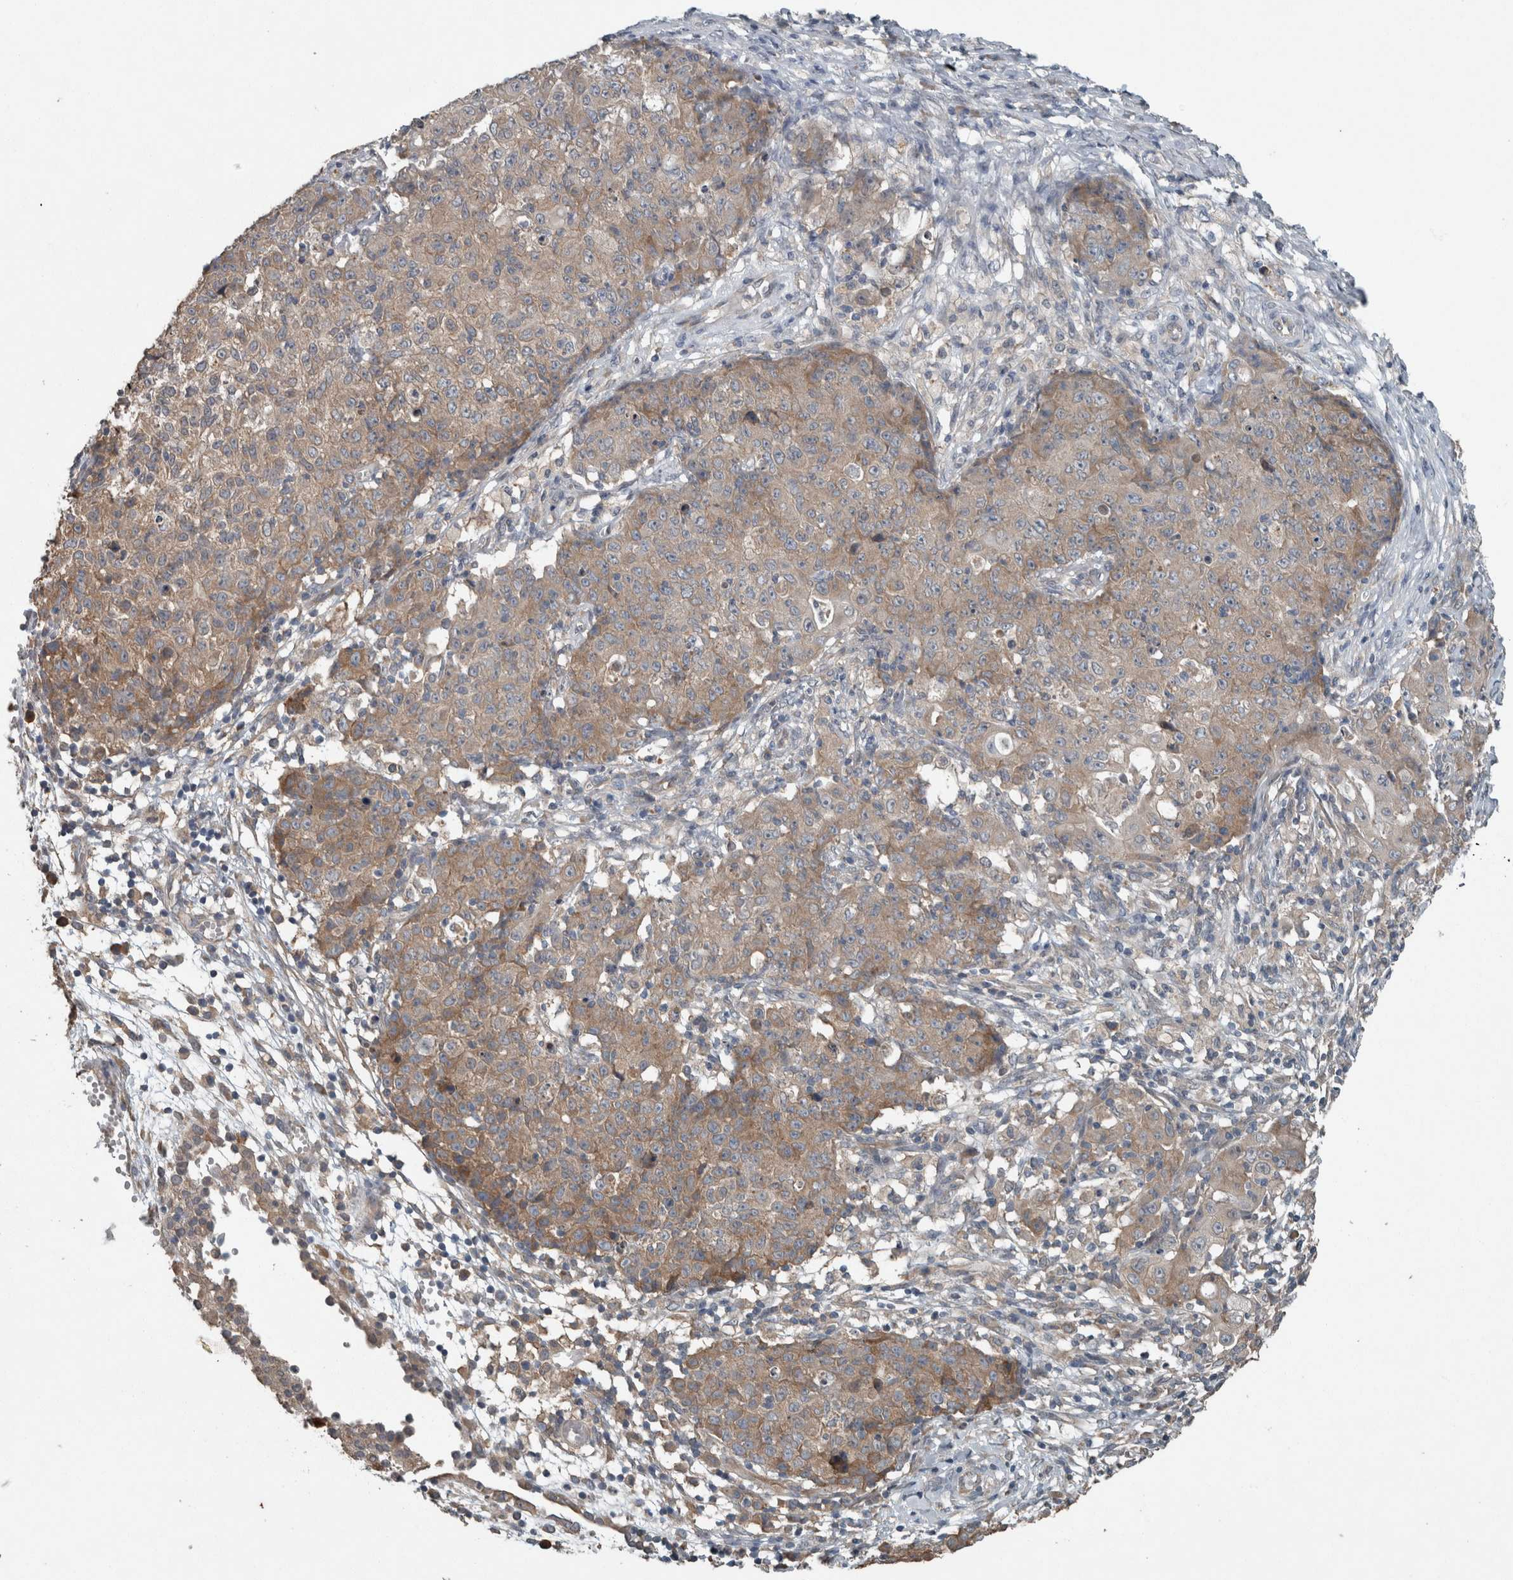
{"staining": {"intensity": "weak", "quantity": ">75%", "location": "cytoplasmic/membranous"}, "tissue": "ovarian cancer", "cell_type": "Tumor cells", "image_type": "cancer", "snomed": [{"axis": "morphology", "description": "Carcinoma, endometroid"}, {"axis": "topography", "description": "Ovary"}], "caption": "Immunohistochemical staining of ovarian cancer (endometroid carcinoma) reveals low levels of weak cytoplasmic/membranous protein staining in about >75% of tumor cells. Using DAB (3,3'-diaminobenzidine) (brown) and hematoxylin (blue) stains, captured at high magnification using brightfield microscopy.", "gene": "KNTC1", "patient": {"sex": "female", "age": 42}}